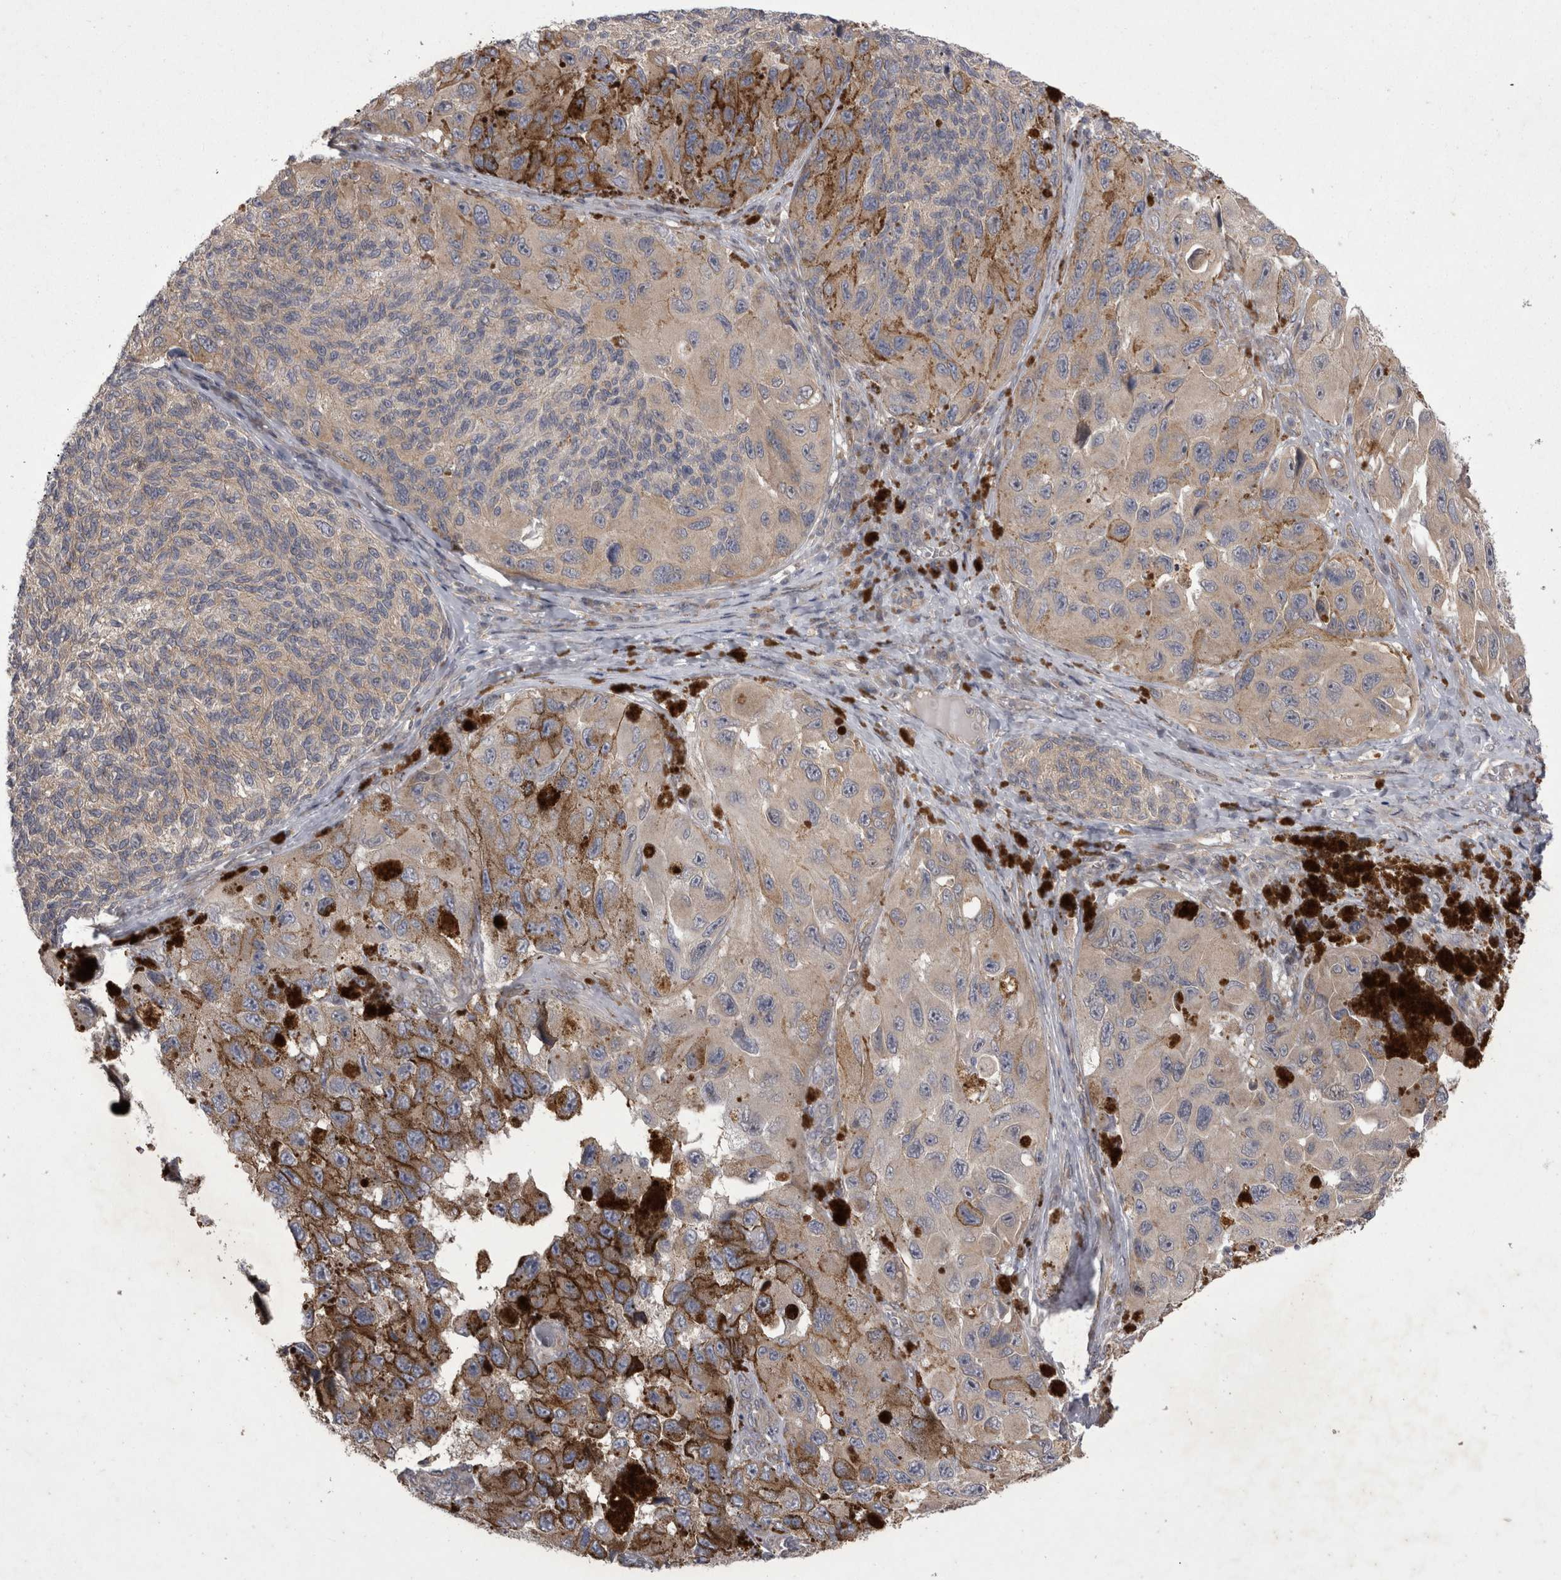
{"staining": {"intensity": "moderate", "quantity": "25%-75%", "location": "cytoplasmic/membranous"}, "tissue": "melanoma", "cell_type": "Tumor cells", "image_type": "cancer", "snomed": [{"axis": "morphology", "description": "Malignant melanoma, NOS"}, {"axis": "topography", "description": "Skin"}], "caption": "Immunohistochemical staining of melanoma exhibits moderate cytoplasmic/membranous protein expression in approximately 25%-75% of tumor cells.", "gene": "NENF", "patient": {"sex": "female", "age": 73}}